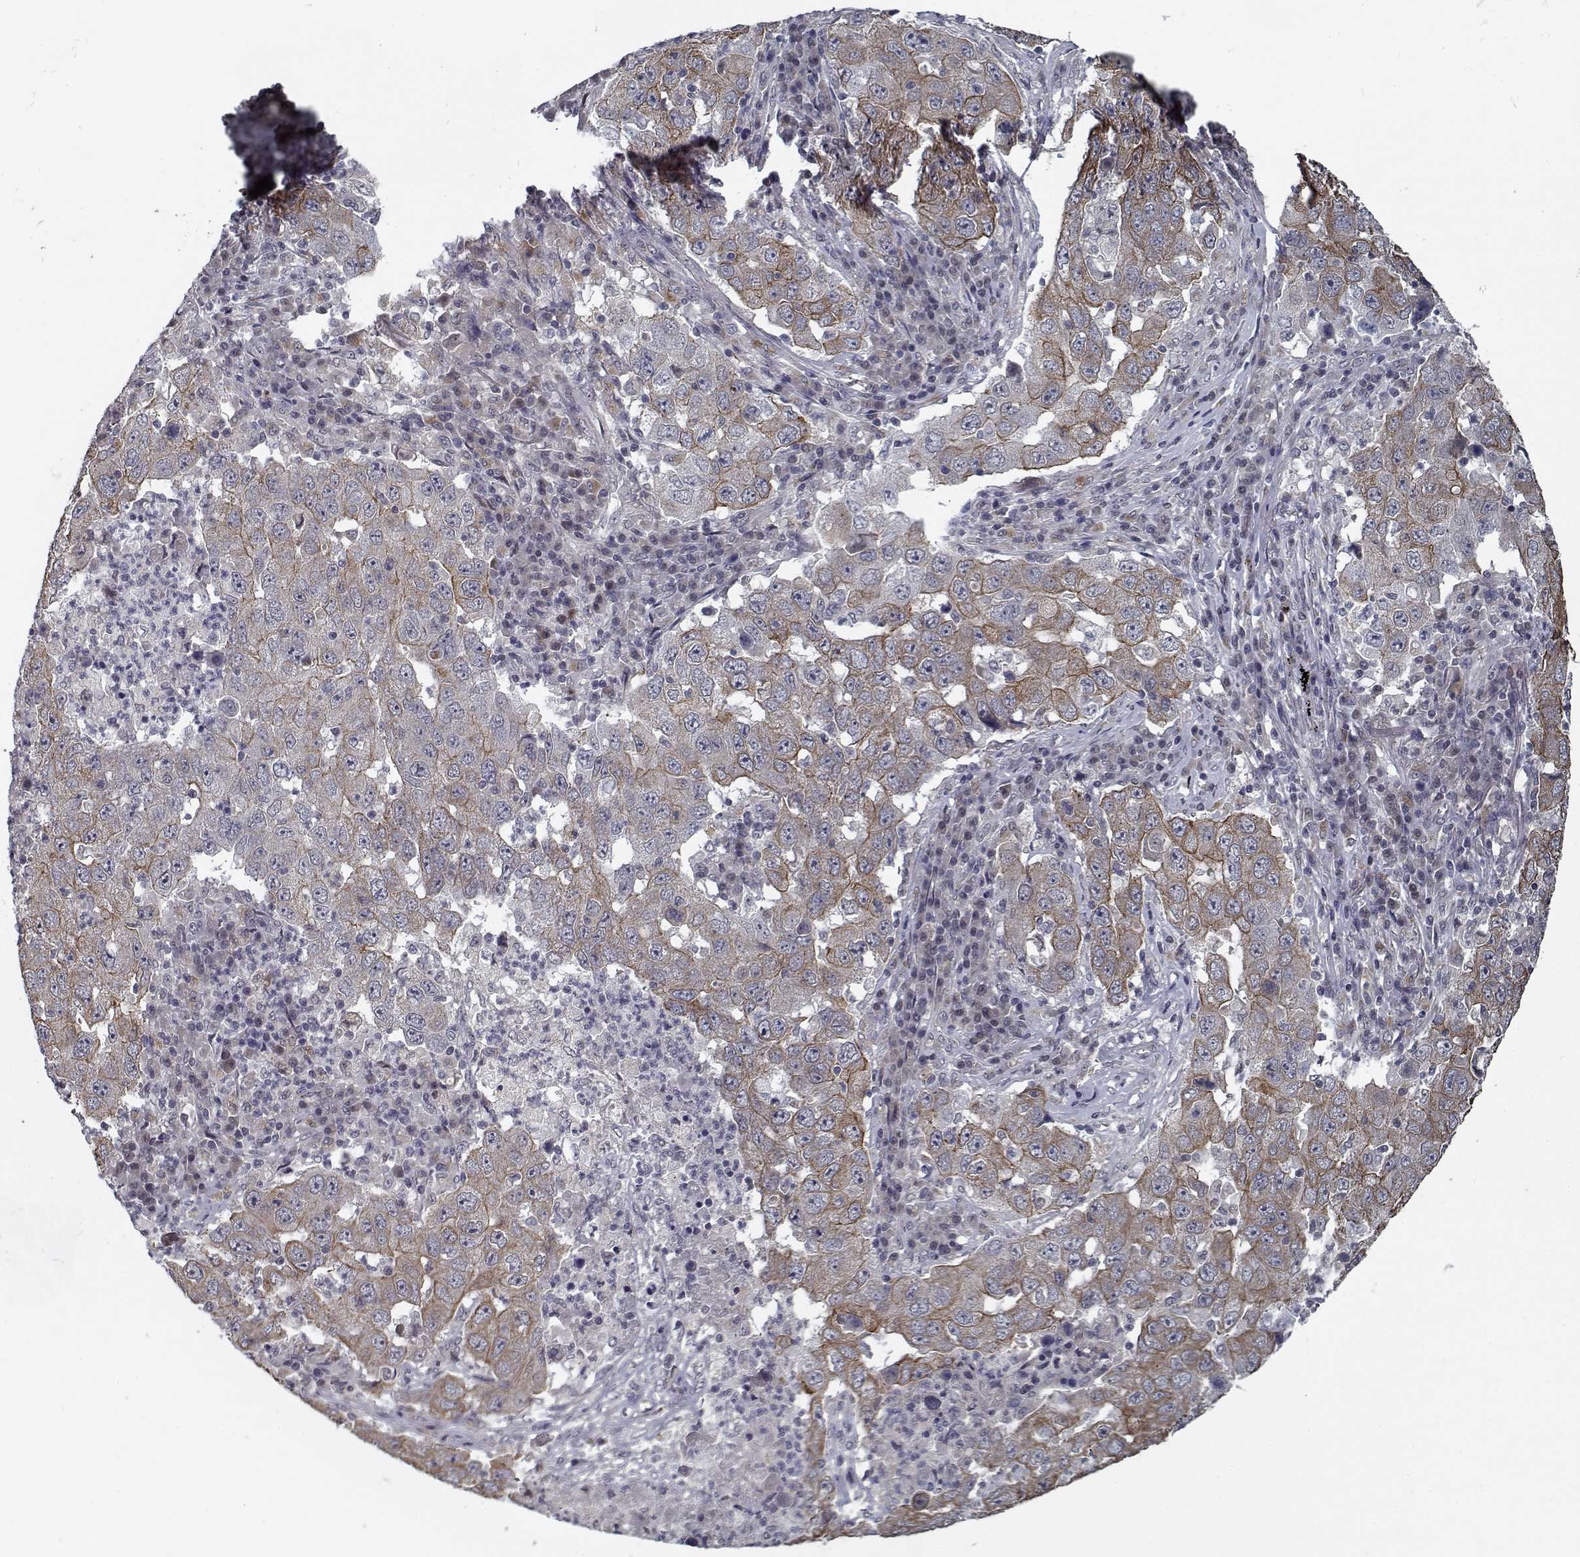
{"staining": {"intensity": "moderate", "quantity": "25%-75%", "location": "cytoplasmic/membranous"}, "tissue": "lung cancer", "cell_type": "Tumor cells", "image_type": "cancer", "snomed": [{"axis": "morphology", "description": "Adenocarcinoma, NOS"}, {"axis": "topography", "description": "Lung"}], "caption": "Immunohistochemistry (IHC) of human adenocarcinoma (lung) exhibits medium levels of moderate cytoplasmic/membranous positivity in about 25%-75% of tumor cells. The protein of interest is stained brown, and the nuclei are stained in blue (DAB (3,3'-diaminobenzidine) IHC with brightfield microscopy, high magnification).", "gene": "NLK", "patient": {"sex": "male", "age": 73}}